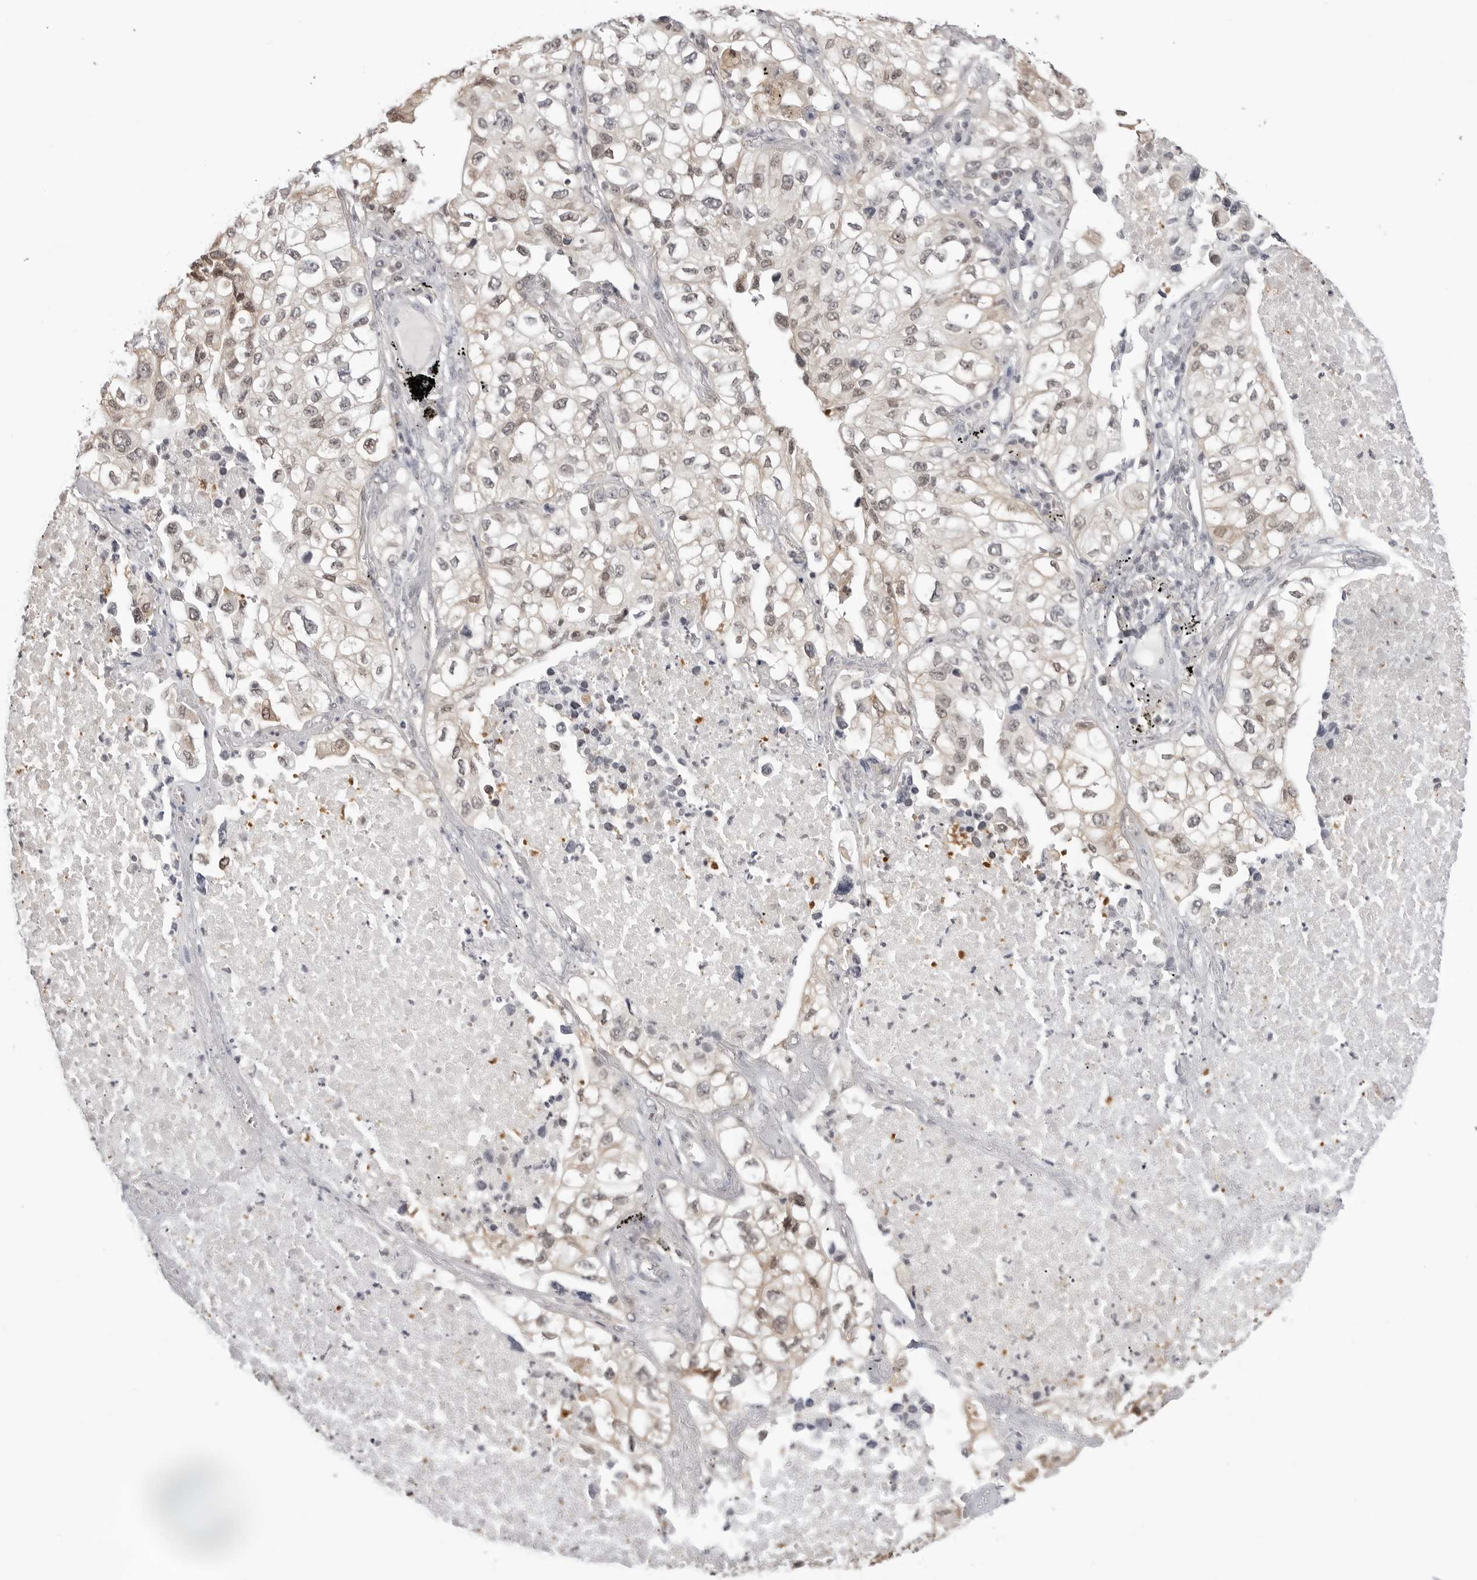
{"staining": {"intensity": "weak", "quantity": "<25%", "location": "nuclear"}, "tissue": "lung cancer", "cell_type": "Tumor cells", "image_type": "cancer", "snomed": [{"axis": "morphology", "description": "Adenocarcinoma, NOS"}, {"axis": "topography", "description": "Lung"}], "caption": "Immunohistochemistry (IHC) of lung cancer (adenocarcinoma) shows no expression in tumor cells.", "gene": "YWHAG", "patient": {"sex": "male", "age": 63}}